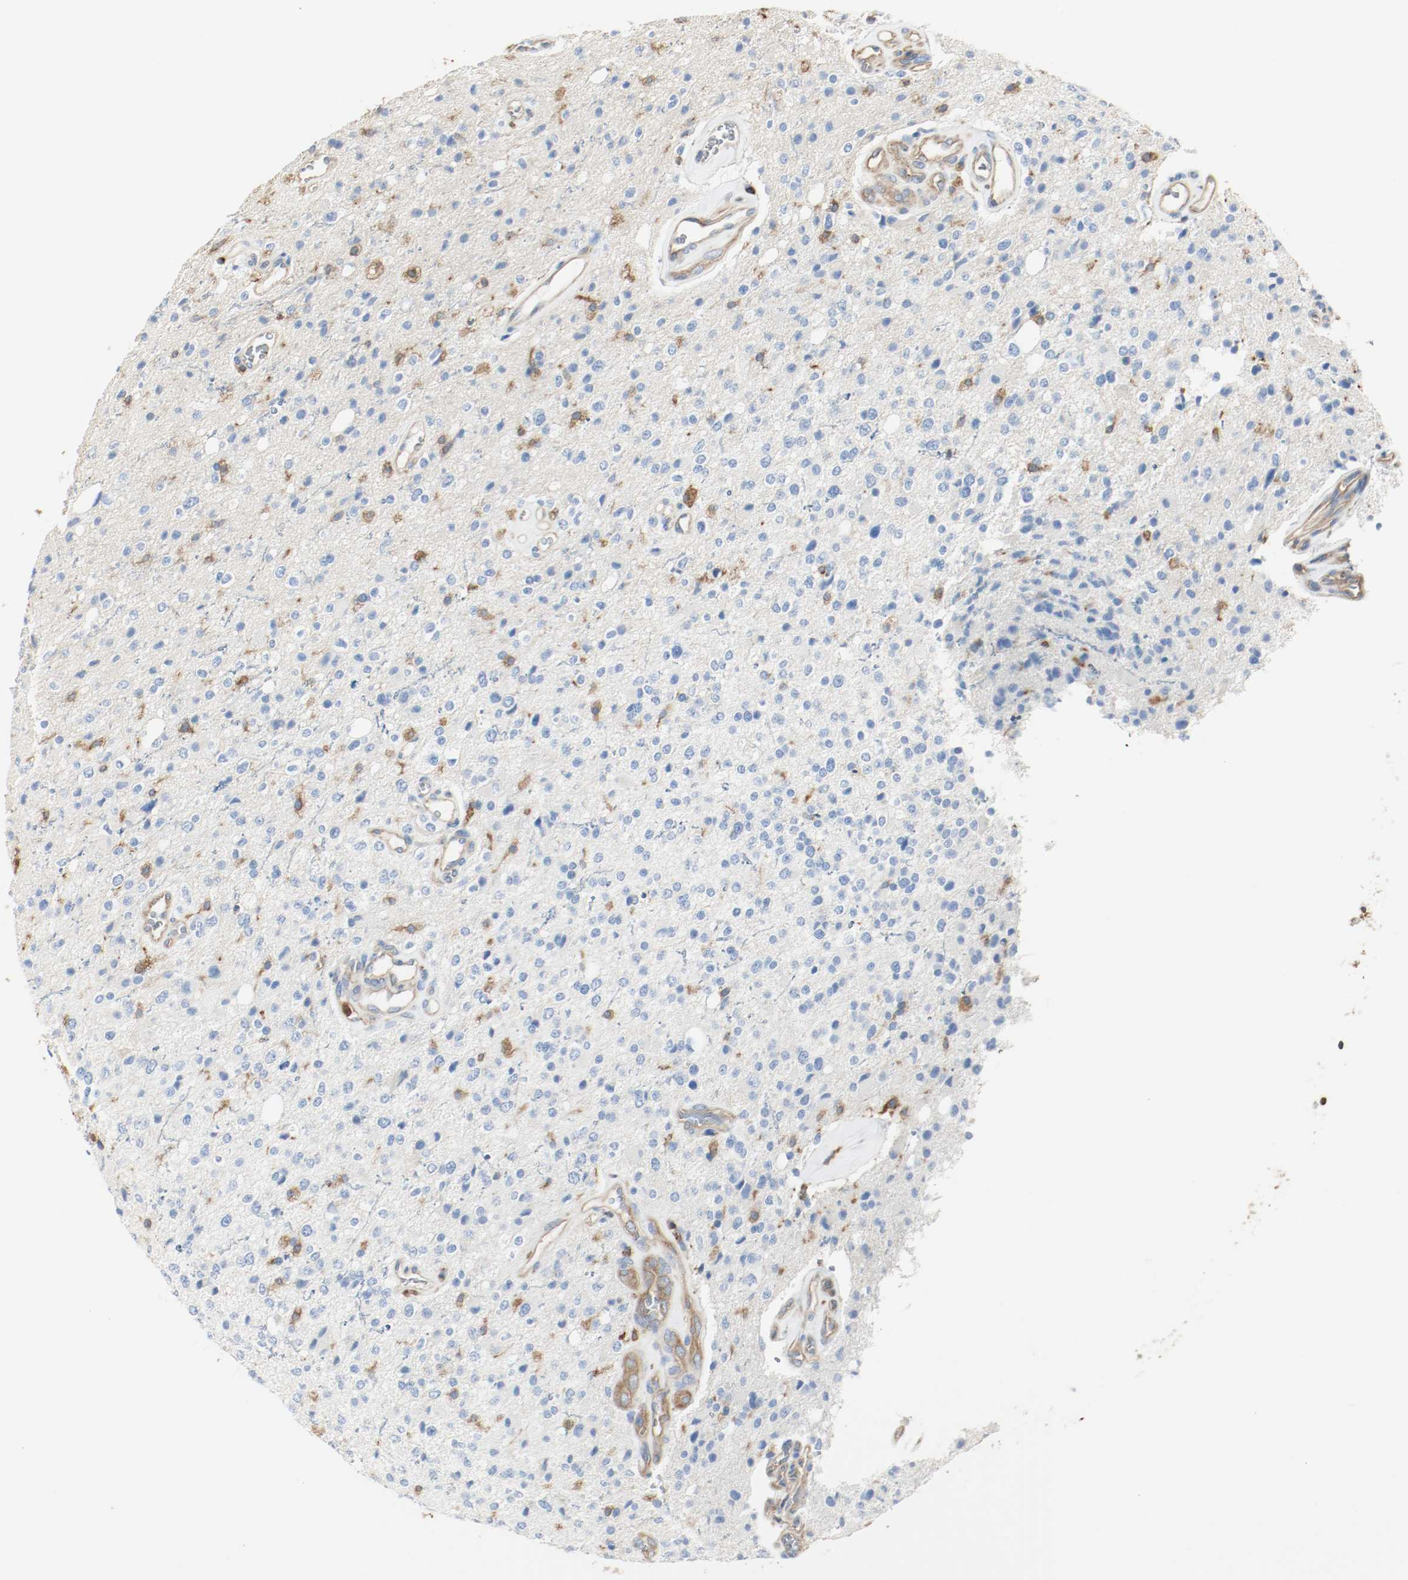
{"staining": {"intensity": "negative", "quantity": "none", "location": "none"}, "tissue": "glioma", "cell_type": "Tumor cells", "image_type": "cancer", "snomed": [{"axis": "morphology", "description": "Glioma, malignant, High grade"}, {"axis": "topography", "description": "Brain"}], "caption": "A photomicrograph of human glioma is negative for staining in tumor cells.", "gene": "ARPC1B", "patient": {"sex": "male", "age": 47}}